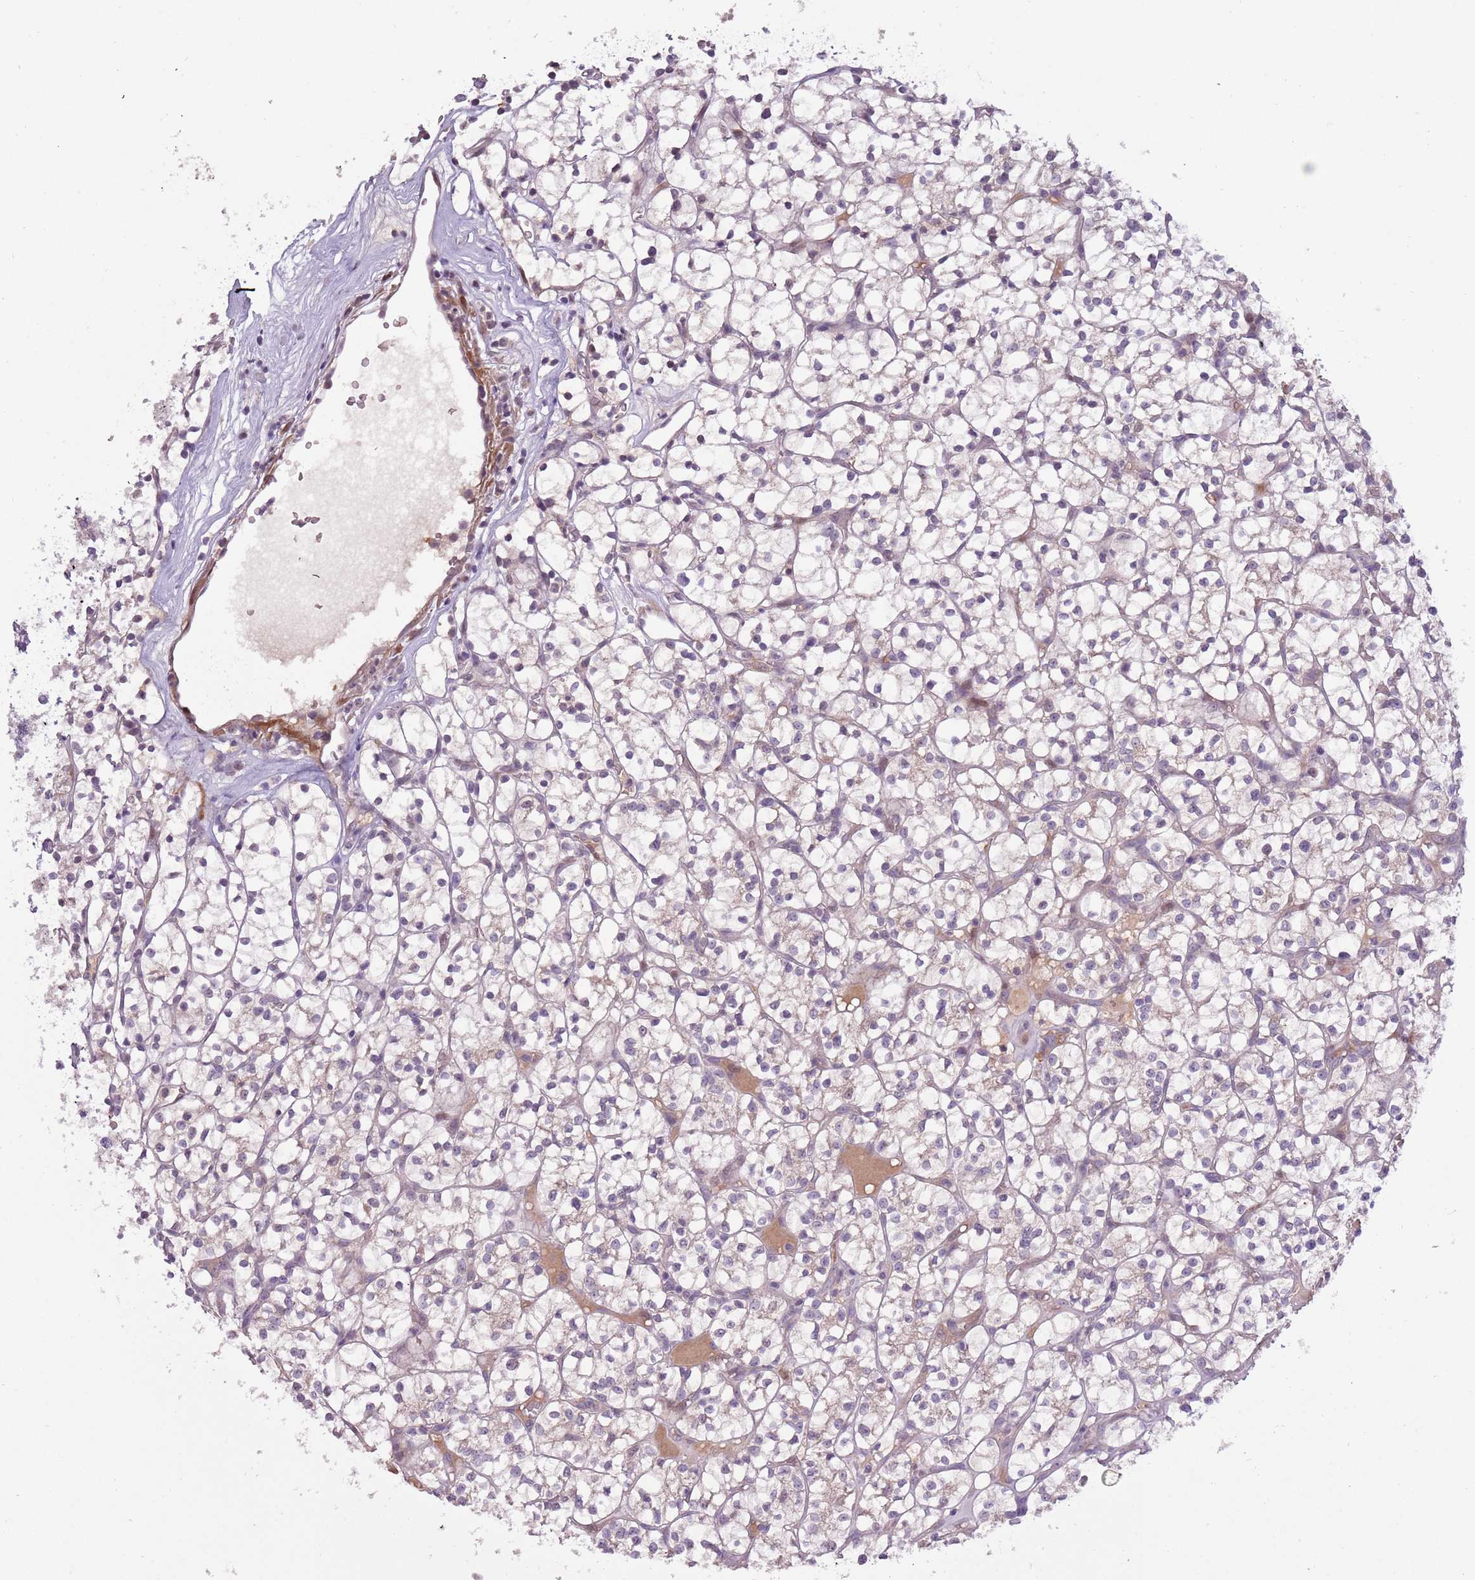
{"staining": {"intensity": "negative", "quantity": "none", "location": "none"}, "tissue": "renal cancer", "cell_type": "Tumor cells", "image_type": "cancer", "snomed": [{"axis": "morphology", "description": "Adenocarcinoma, NOS"}, {"axis": "topography", "description": "Kidney"}], "caption": "Immunohistochemistry of human renal cancer (adenocarcinoma) shows no positivity in tumor cells.", "gene": "SHROOM3", "patient": {"sex": "female", "age": 64}}